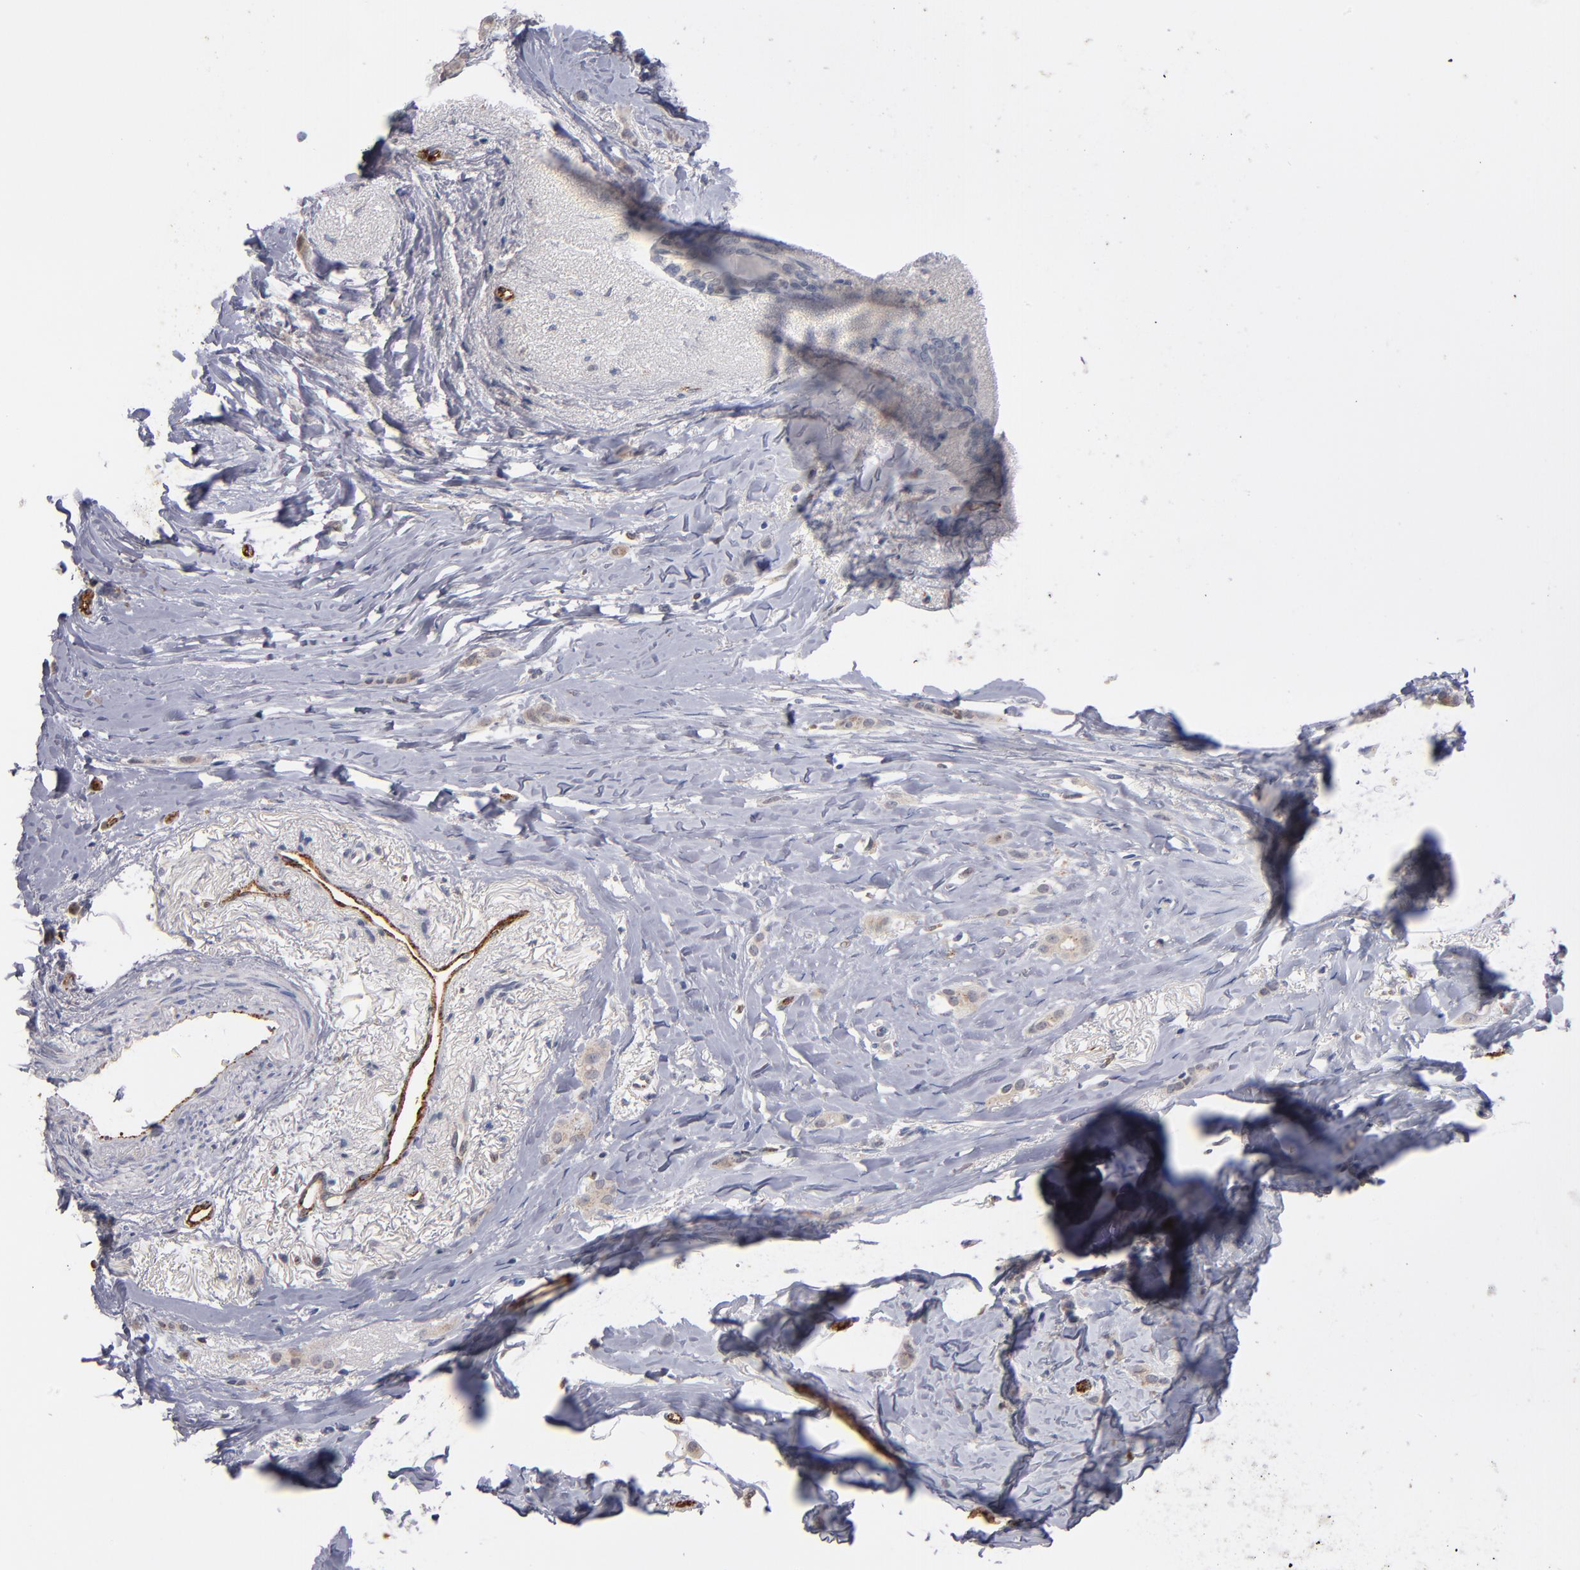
{"staining": {"intensity": "weak", "quantity": "25%-75%", "location": "cytoplasmic/membranous"}, "tissue": "breast cancer", "cell_type": "Tumor cells", "image_type": "cancer", "snomed": [{"axis": "morphology", "description": "Lobular carcinoma"}, {"axis": "topography", "description": "Breast"}], "caption": "Immunohistochemistry of breast cancer demonstrates low levels of weak cytoplasmic/membranous positivity in approximately 25%-75% of tumor cells. The staining is performed using DAB (3,3'-diaminobenzidine) brown chromogen to label protein expression. The nuclei are counter-stained blue using hematoxylin.", "gene": "SELP", "patient": {"sex": "female", "age": 55}}